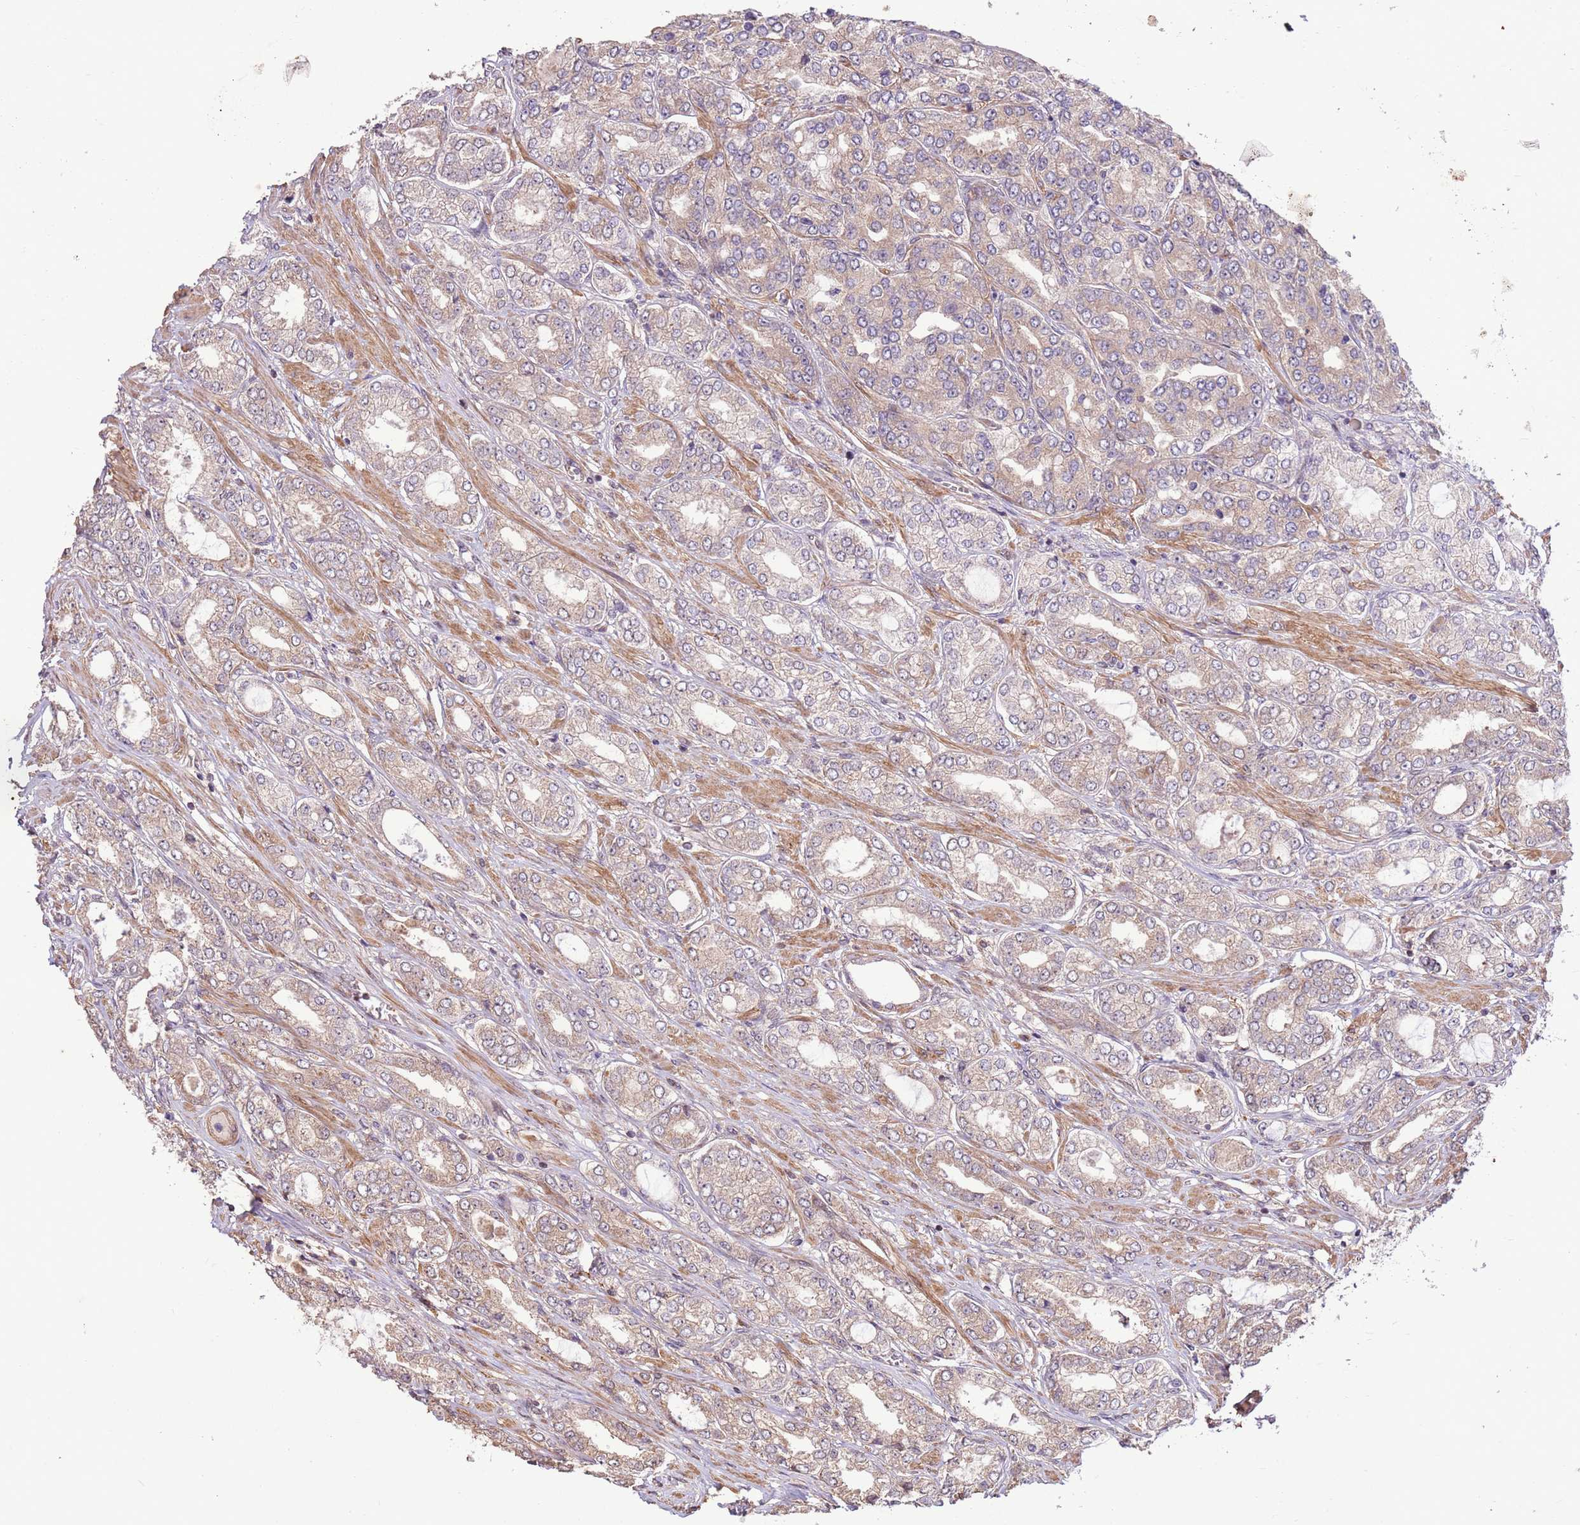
{"staining": {"intensity": "negative", "quantity": "none", "location": "none"}, "tissue": "prostate cancer", "cell_type": "Tumor cells", "image_type": "cancer", "snomed": [{"axis": "morphology", "description": "Adenocarcinoma, High grade"}, {"axis": "topography", "description": "Prostate"}], "caption": "Prostate adenocarcinoma (high-grade) was stained to show a protein in brown. There is no significant expression in tumor cells.", "gene": "CCDC112", "patient": {"sex": "male", "age": 68}}